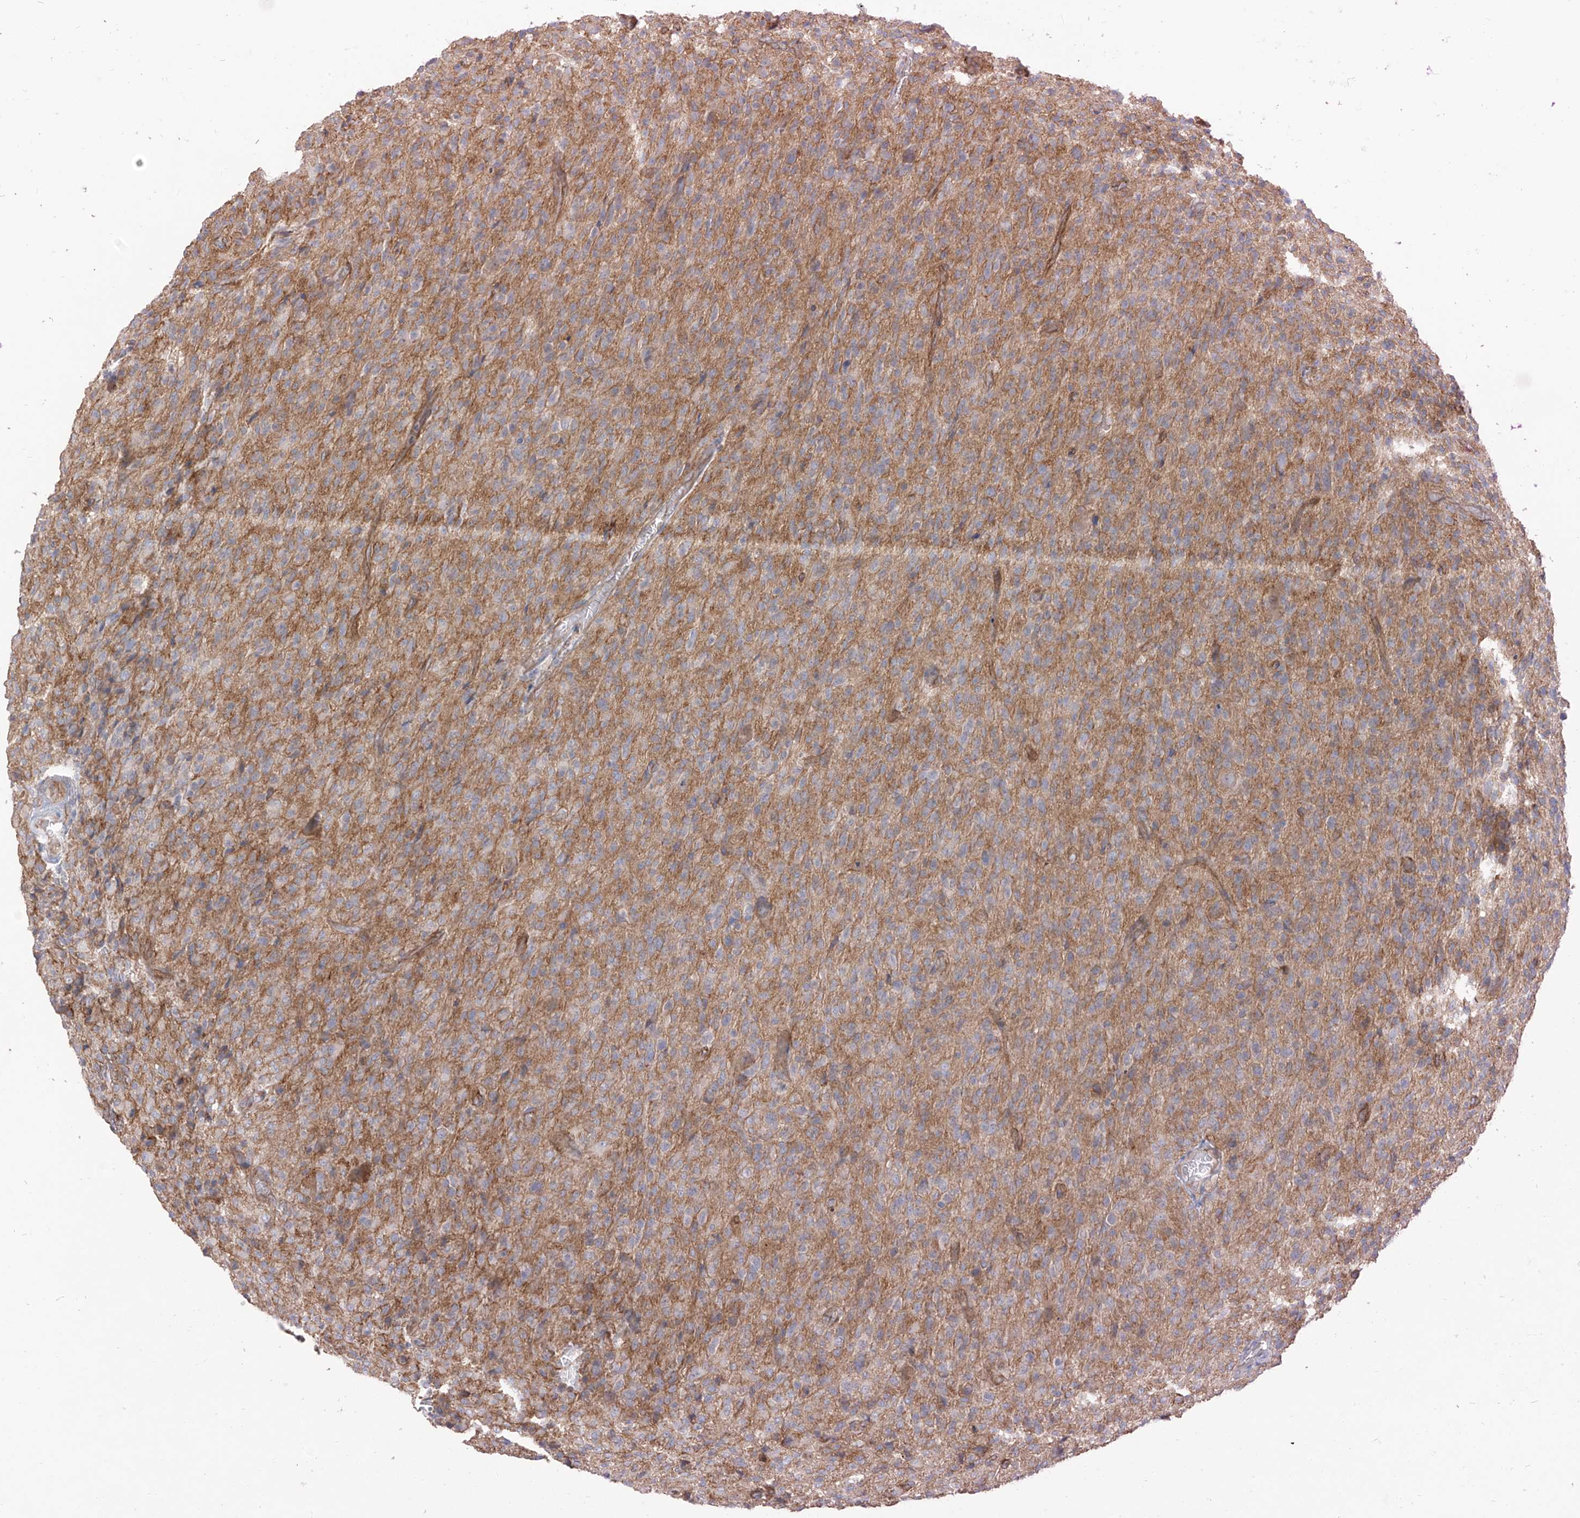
{"staining": {"intensity": "negative", "quantity": "none", "location": "none"}, "tissue": "glioma", "cell_type": "Tumor cells", "image_type": "cancer", "snomed": [{"axis": "morphology", "description": "Glioma, malignant, High grade"}, {"axis": "topography", "description": "Brain"}], "caption": "High magnification brightfield microscopy of glioma stained with DAB (3,3'-diaminobenzidine) (brown) and counterstained with hematoxylin (blue): tumor cells show no significant positivity. (DAB immunohistochemistry with hematoxylin counter stain).", "gene": "EPHX4", "patient": {"sex": "female", "age": 57}}